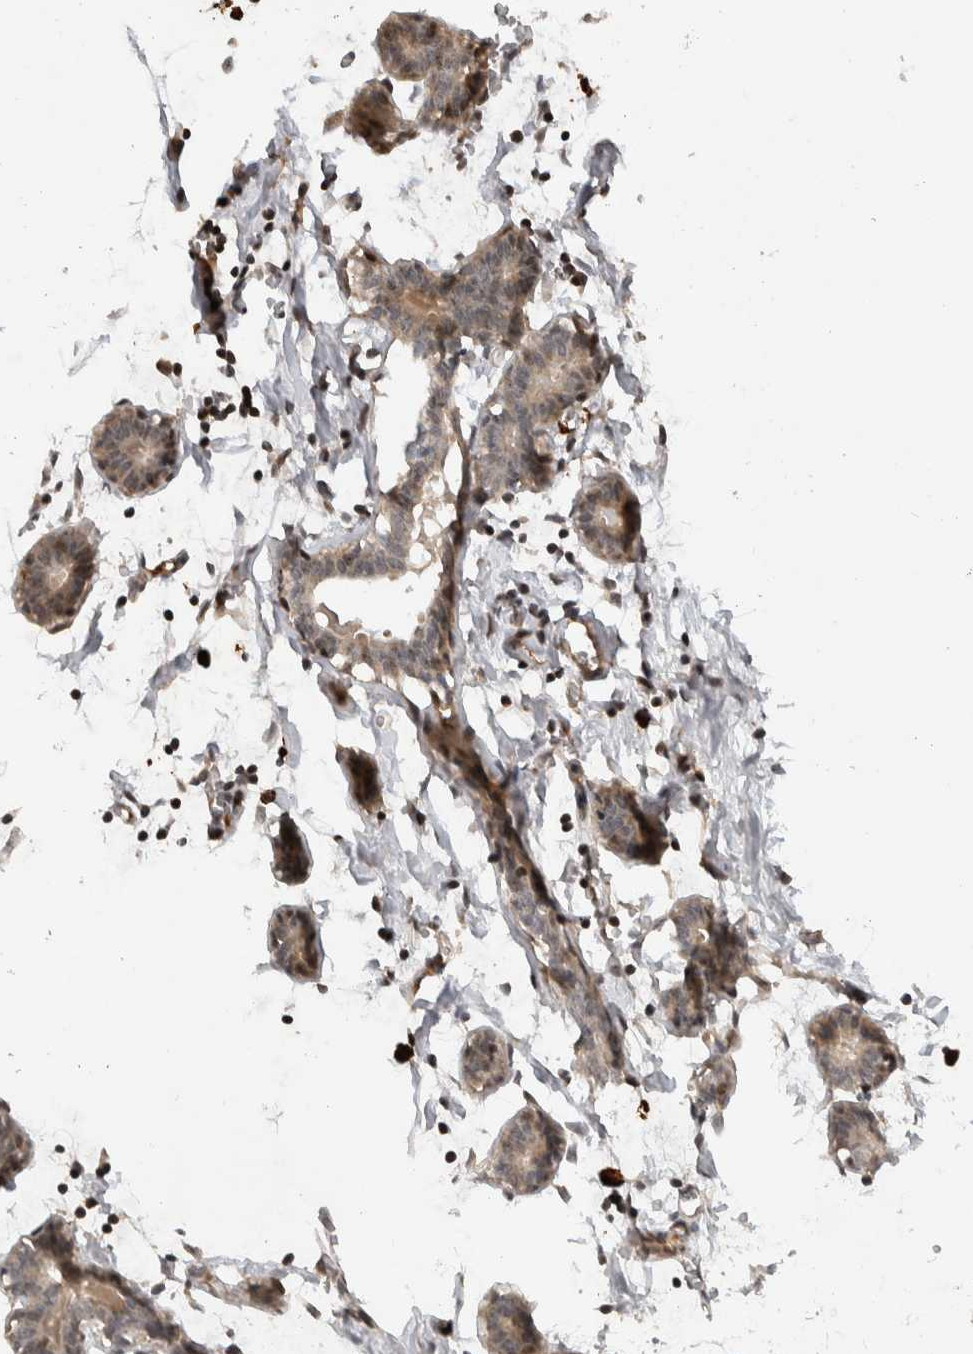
{"staining": {"intensity": "negative", "quantity": "none", "location": "none"}, "tissue": "breast", "cell_type": "Adipocytes", "image_type": "normal", "snomed": [{"axis": "morphology", "description": "Normal tissue, NOS"}, {"axis": "topography", "description": "Breast"}], "caption": "A high-resolution micrograph shows immunohistochemistry staining of benign breast, which shows no significant staining in adipocytes.", "gene": "TOR1B", "patient": {"sex": "female", "age": 27}}